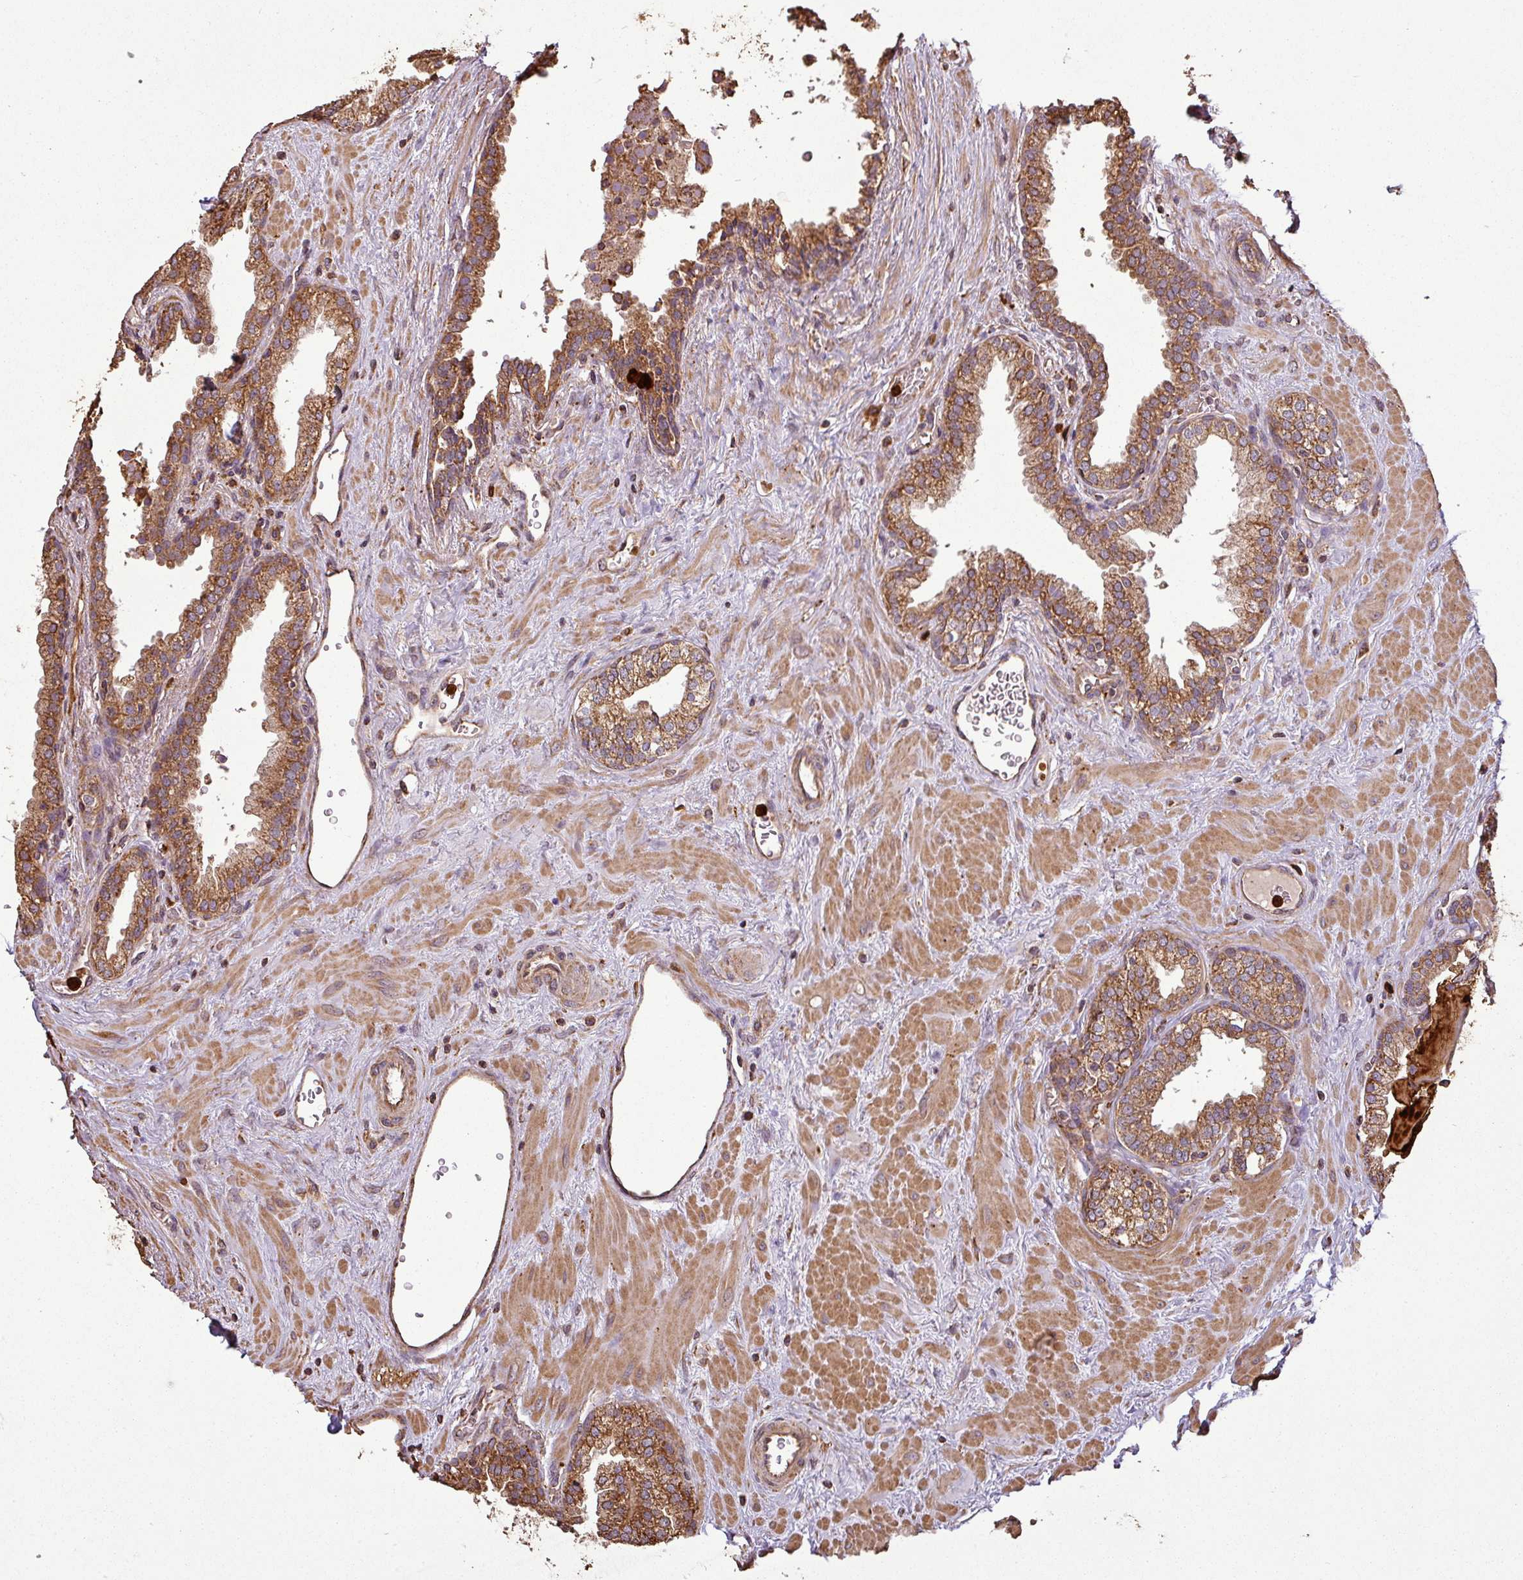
{"staining": {"intensity": "moderate", "quantity": ">75%", "location": "cytoplasmic/membranous"}, "tissue": "prostate", "cell_type": "Glandular cells", "image_type": "normal", "snomed": [{"axis": "morphology", "description": "Normal tissue, NOS"}, {"axis": "topography", "description": "Prostate"}], "caption": "Moderate cytoplasmic/membranous protein expression is seen in approximately >75% of glandular cells in prostate. (DAB = brown stain, brightfield microscopy at high magnification).", "gene": "PLEKHM1", "patient": {"sex": "male", "age": 51}}